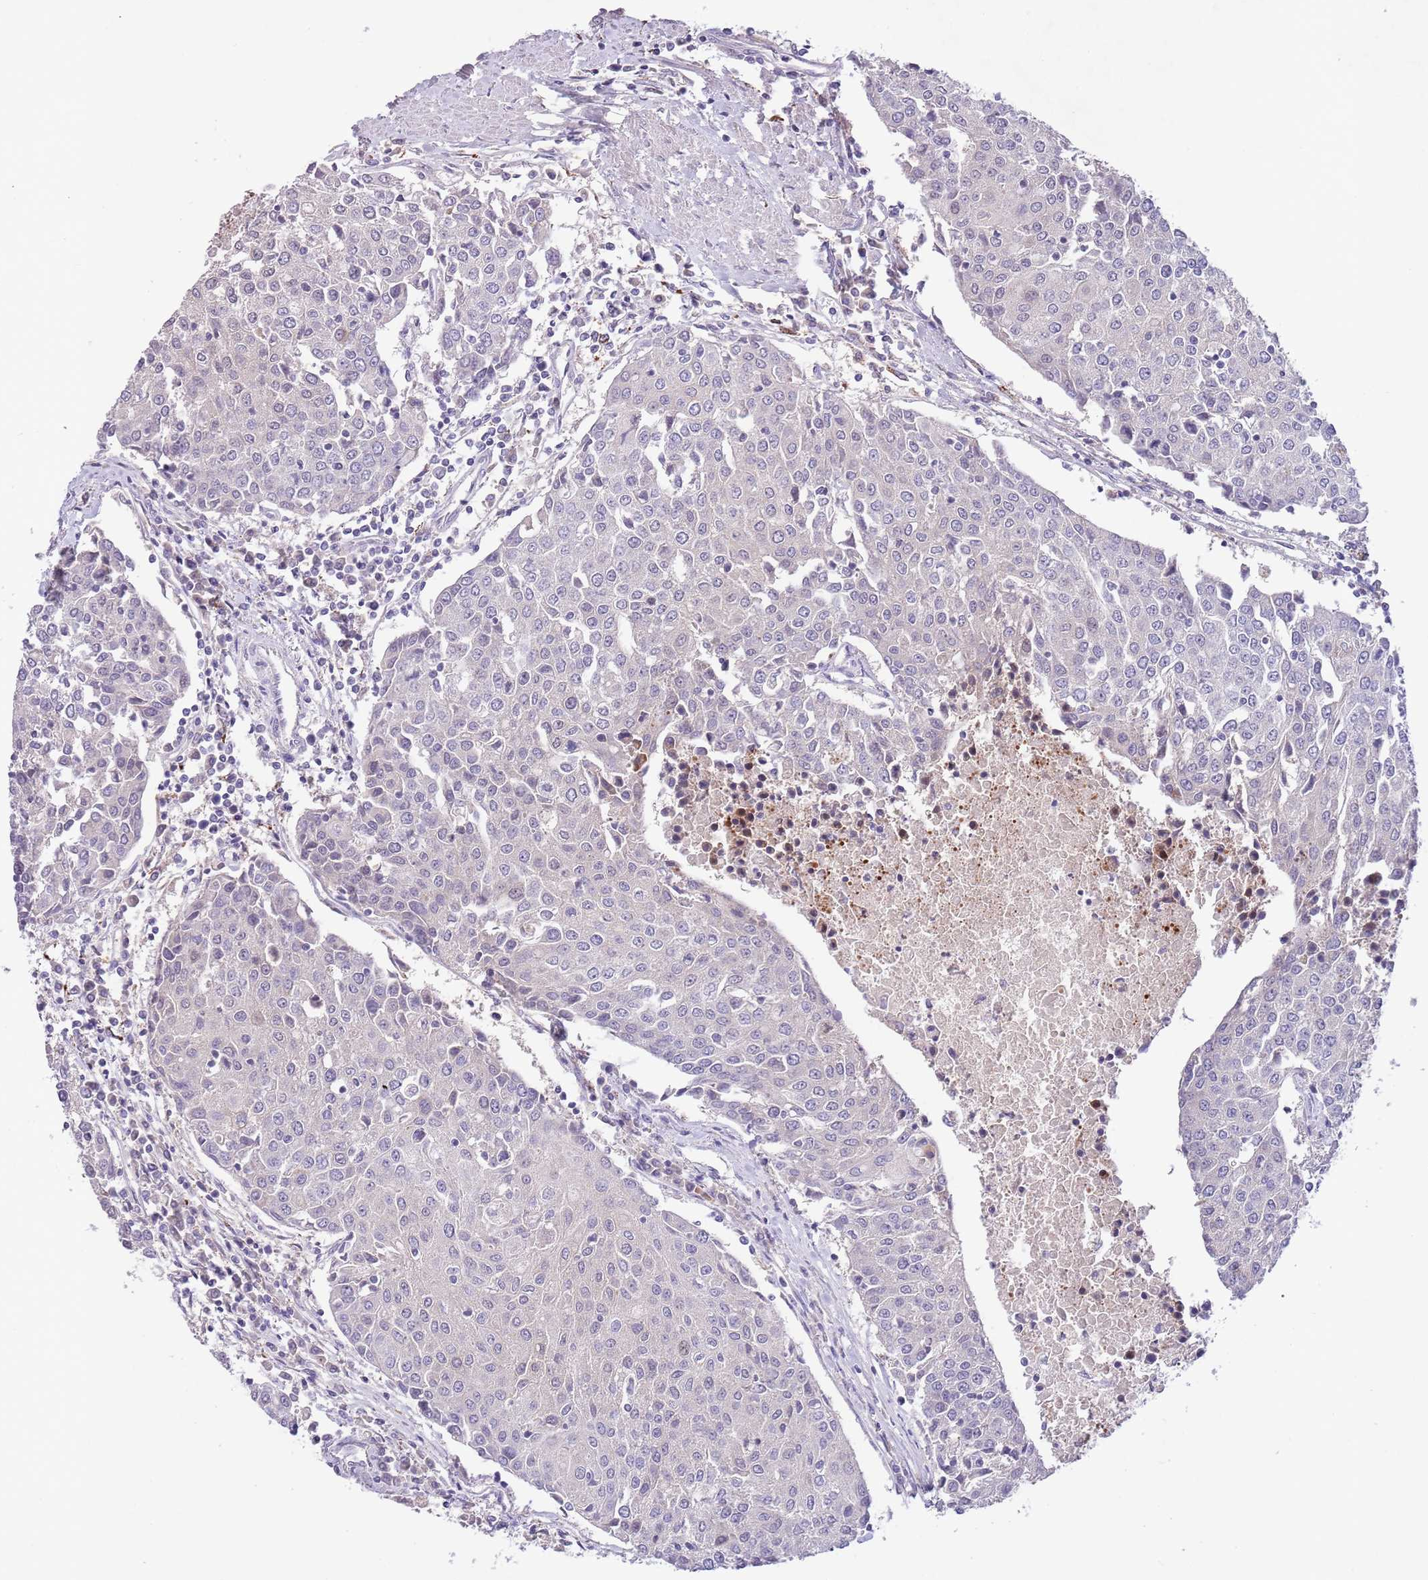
{"staining": {"intensity": "negative", "quantity": "none", "location": "none"}, "tissue": "urothelial cancer", "cell_type": "Tumor cells", "image_type": "cancer", "snomed": [{"axis": "morphology", "description": "Urothelial carcinoma, High grade"}, {"axis": "topography", "description": "Urinary bladder"}], "caption": "A high-resolution photomicrograph shows immunohistochemistry staining of urothelial cancer, which shows no significant staining in tumor cells.", "gene": "ZNF658", "patient": {"sex": "female", "age": 85}}